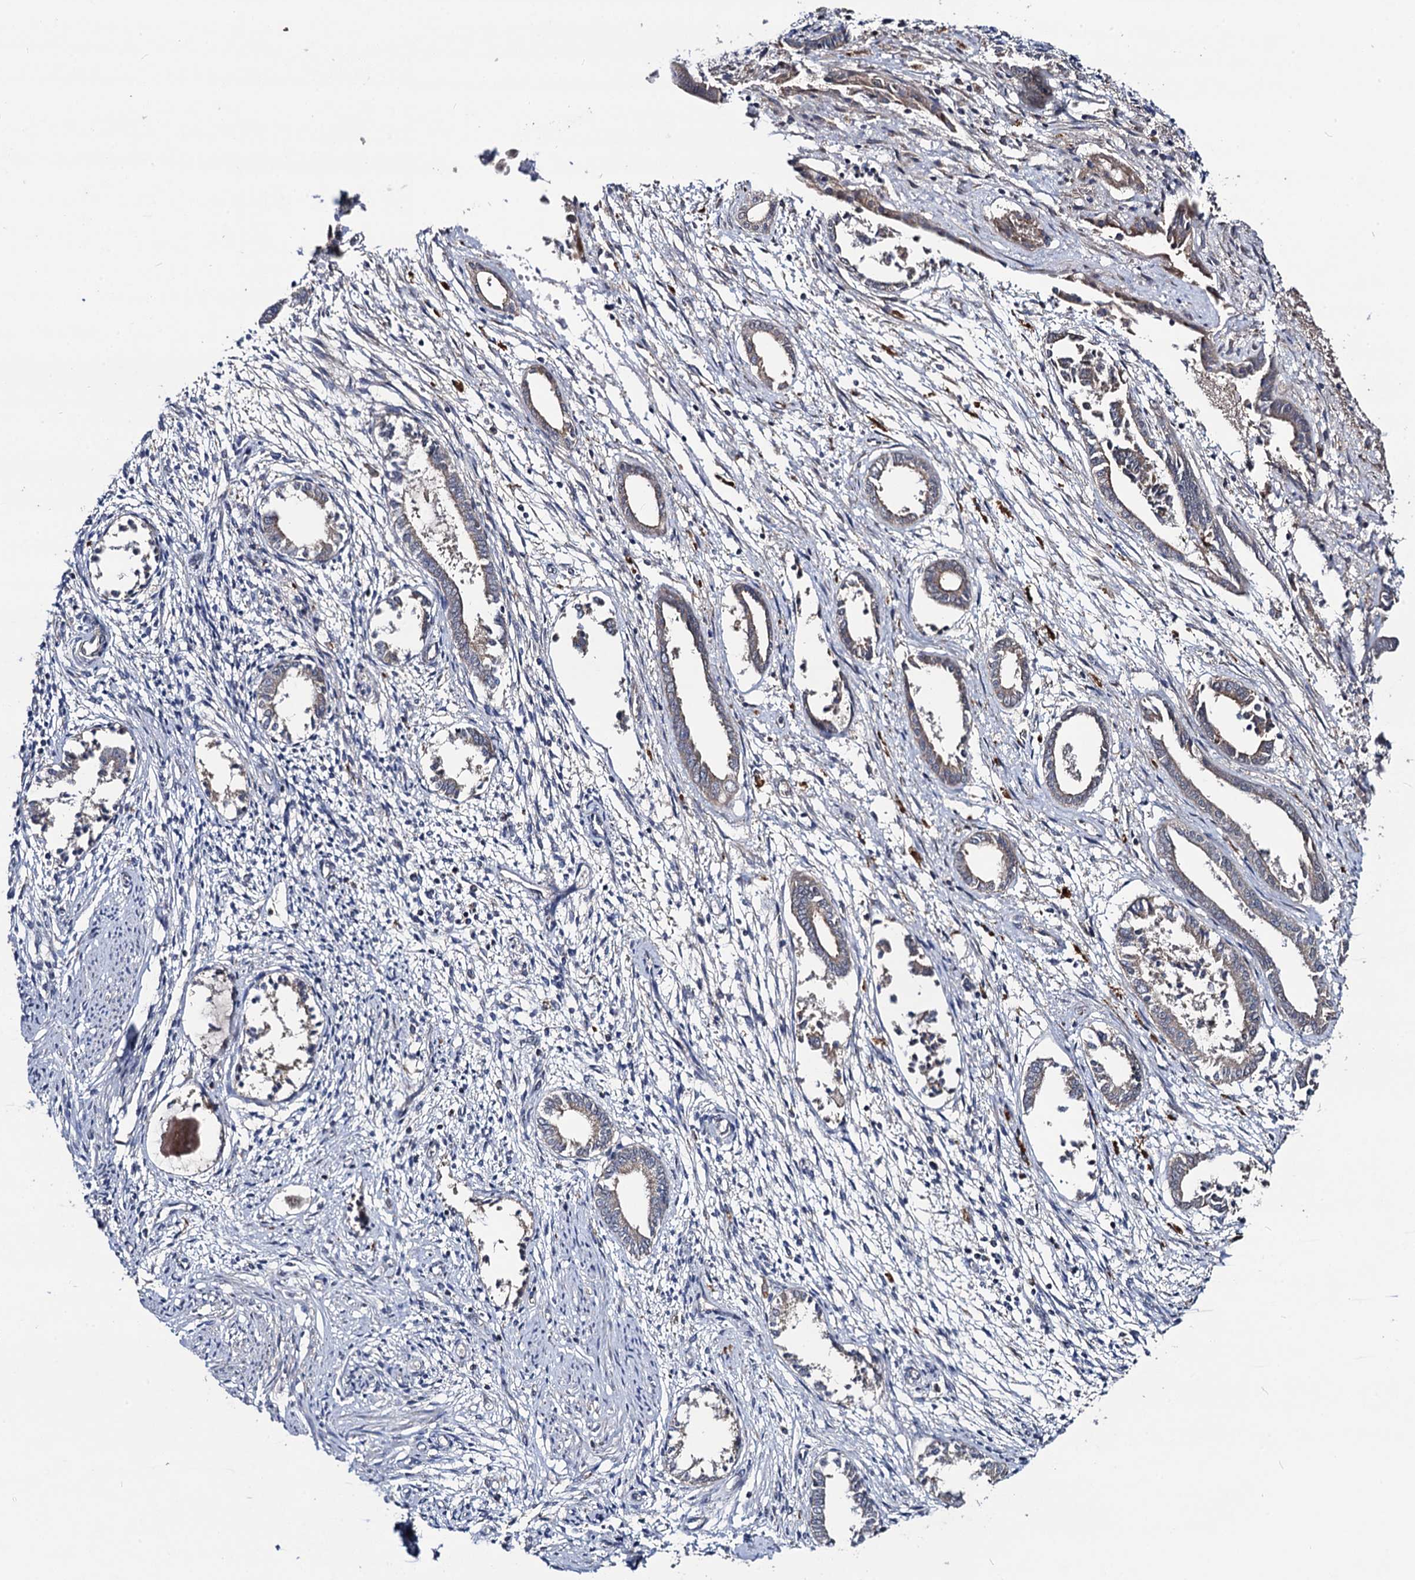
{"staining": {"intensity": "negative", "quantity": "none", "location": "none"}, "tissue": "endometrium", "cell_type": "Cells in endometrial stroma", "image_type": "normal", "snomed": [{"axis": "morphology", "description": "Normal tissue, NOS"}, {"axis": "topography", "description": "Endometrium"}], "caption": "Immunohistochemistry of normal endometrium shows no staining in cells in endometrial stroma.", "gene": "VPS37D", "patient": {"sex": "female", "age": 56}}